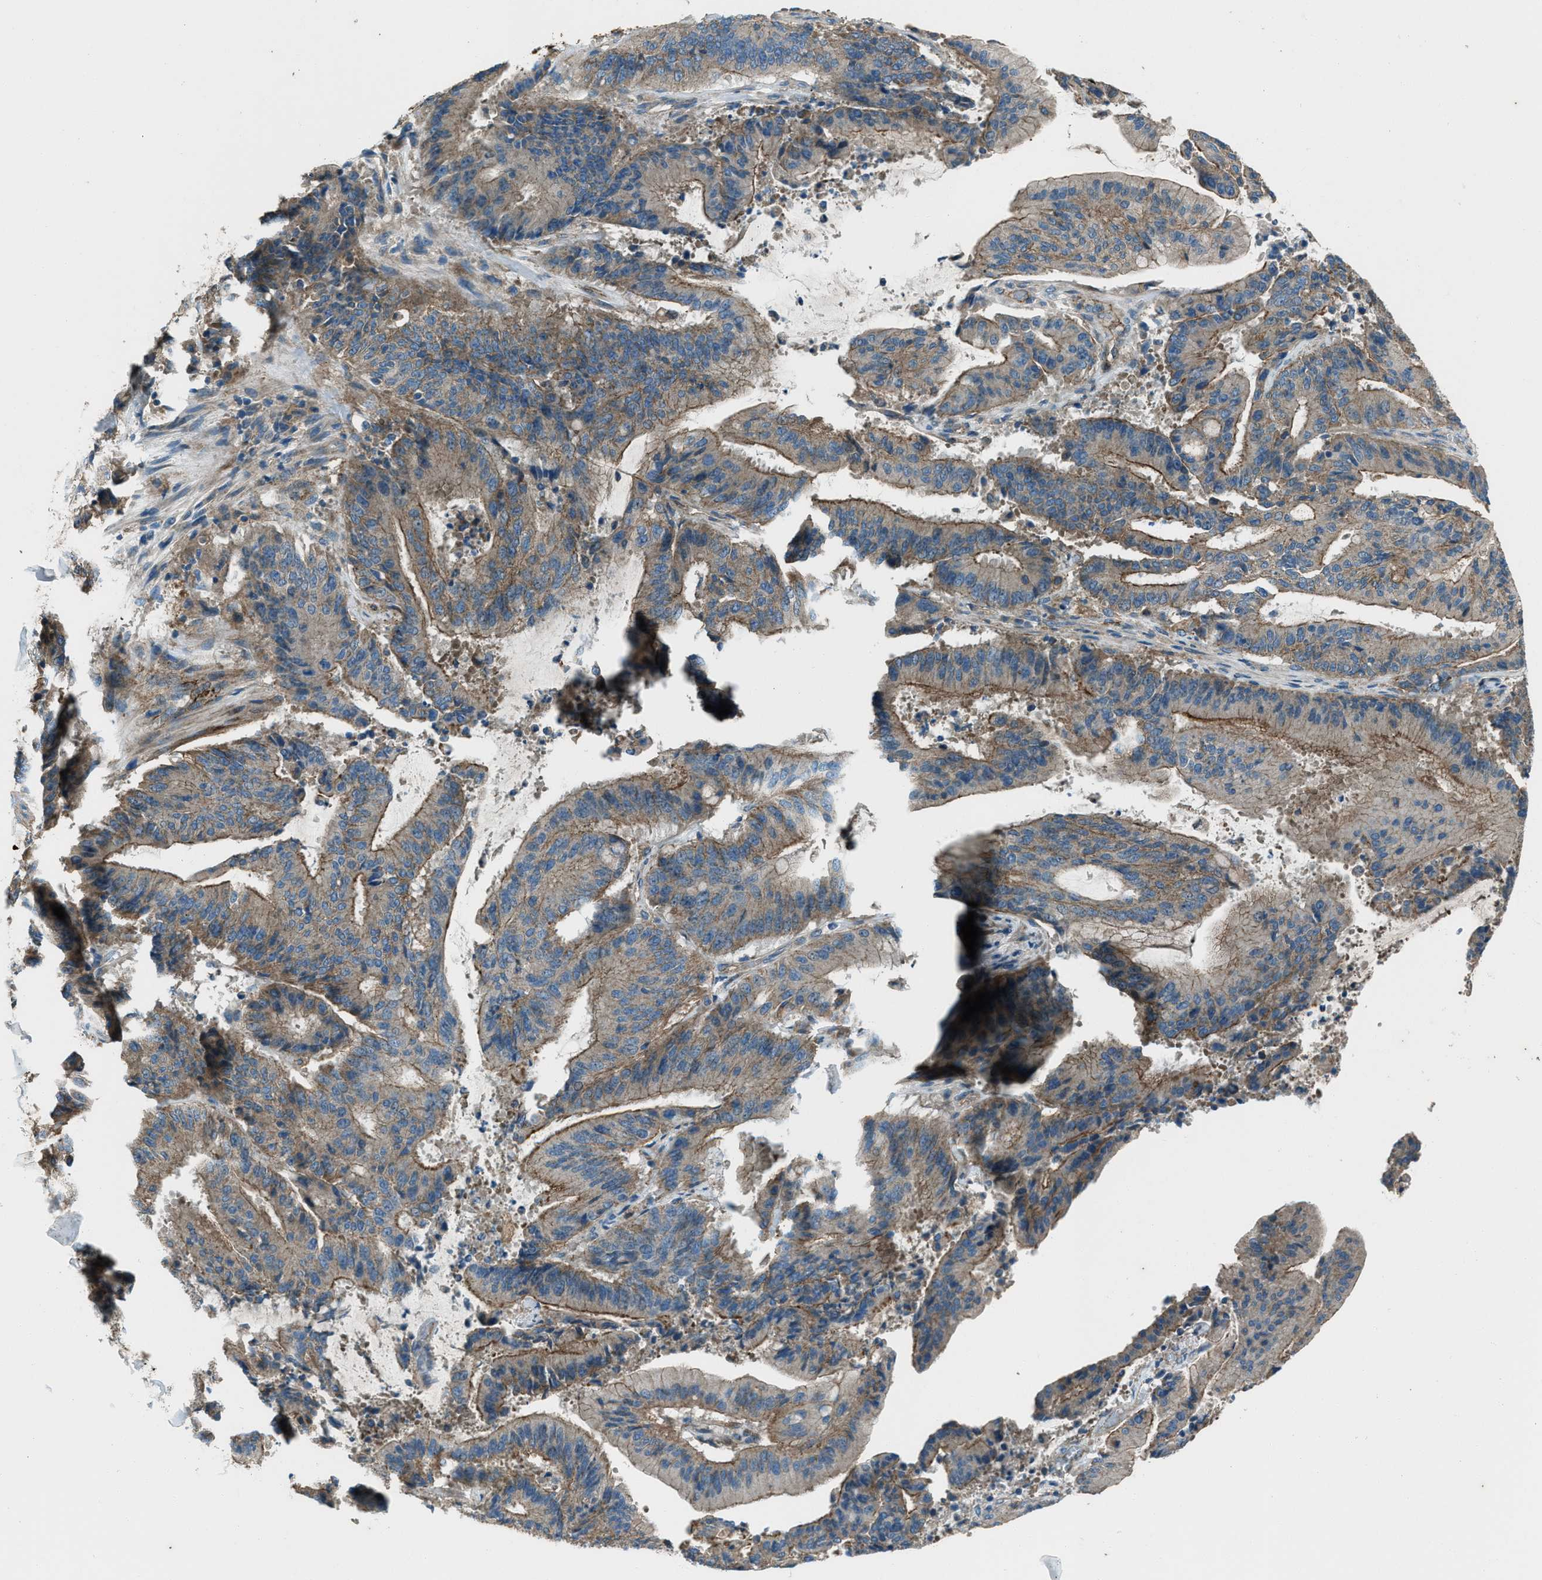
{"staining": {"intensity": "moderate", "quantity": ">75%", "location": "cytoplasmic/membranous"}, "tissue": "liver cancer", "cell_type": "Tumor cells", "image_type": "cancer", "snomed": [{"axis": "morphology", "description": "Normal tissue, NOS"}, {"axis": "morphology", "description": "Cholangiocarcinoma"}, {"axis": "topography", "description": "Liver"}, {"axis": "topography", "description": "Peripheral nerve tissue"}], "caption": "A high-resolution photomicrograph shows immunohistochemistry (IHC) staining of liver cancer, which displays moderate cytoplasmic/membranous positivity in approximately >75% of tumor cells. (DAB (3,3'-diaminobenzidine) IHC, brown staining for protein, blue staining for nuclei).", "gene": "SVIL", "patient": {"sex": "female", "age": 73}}